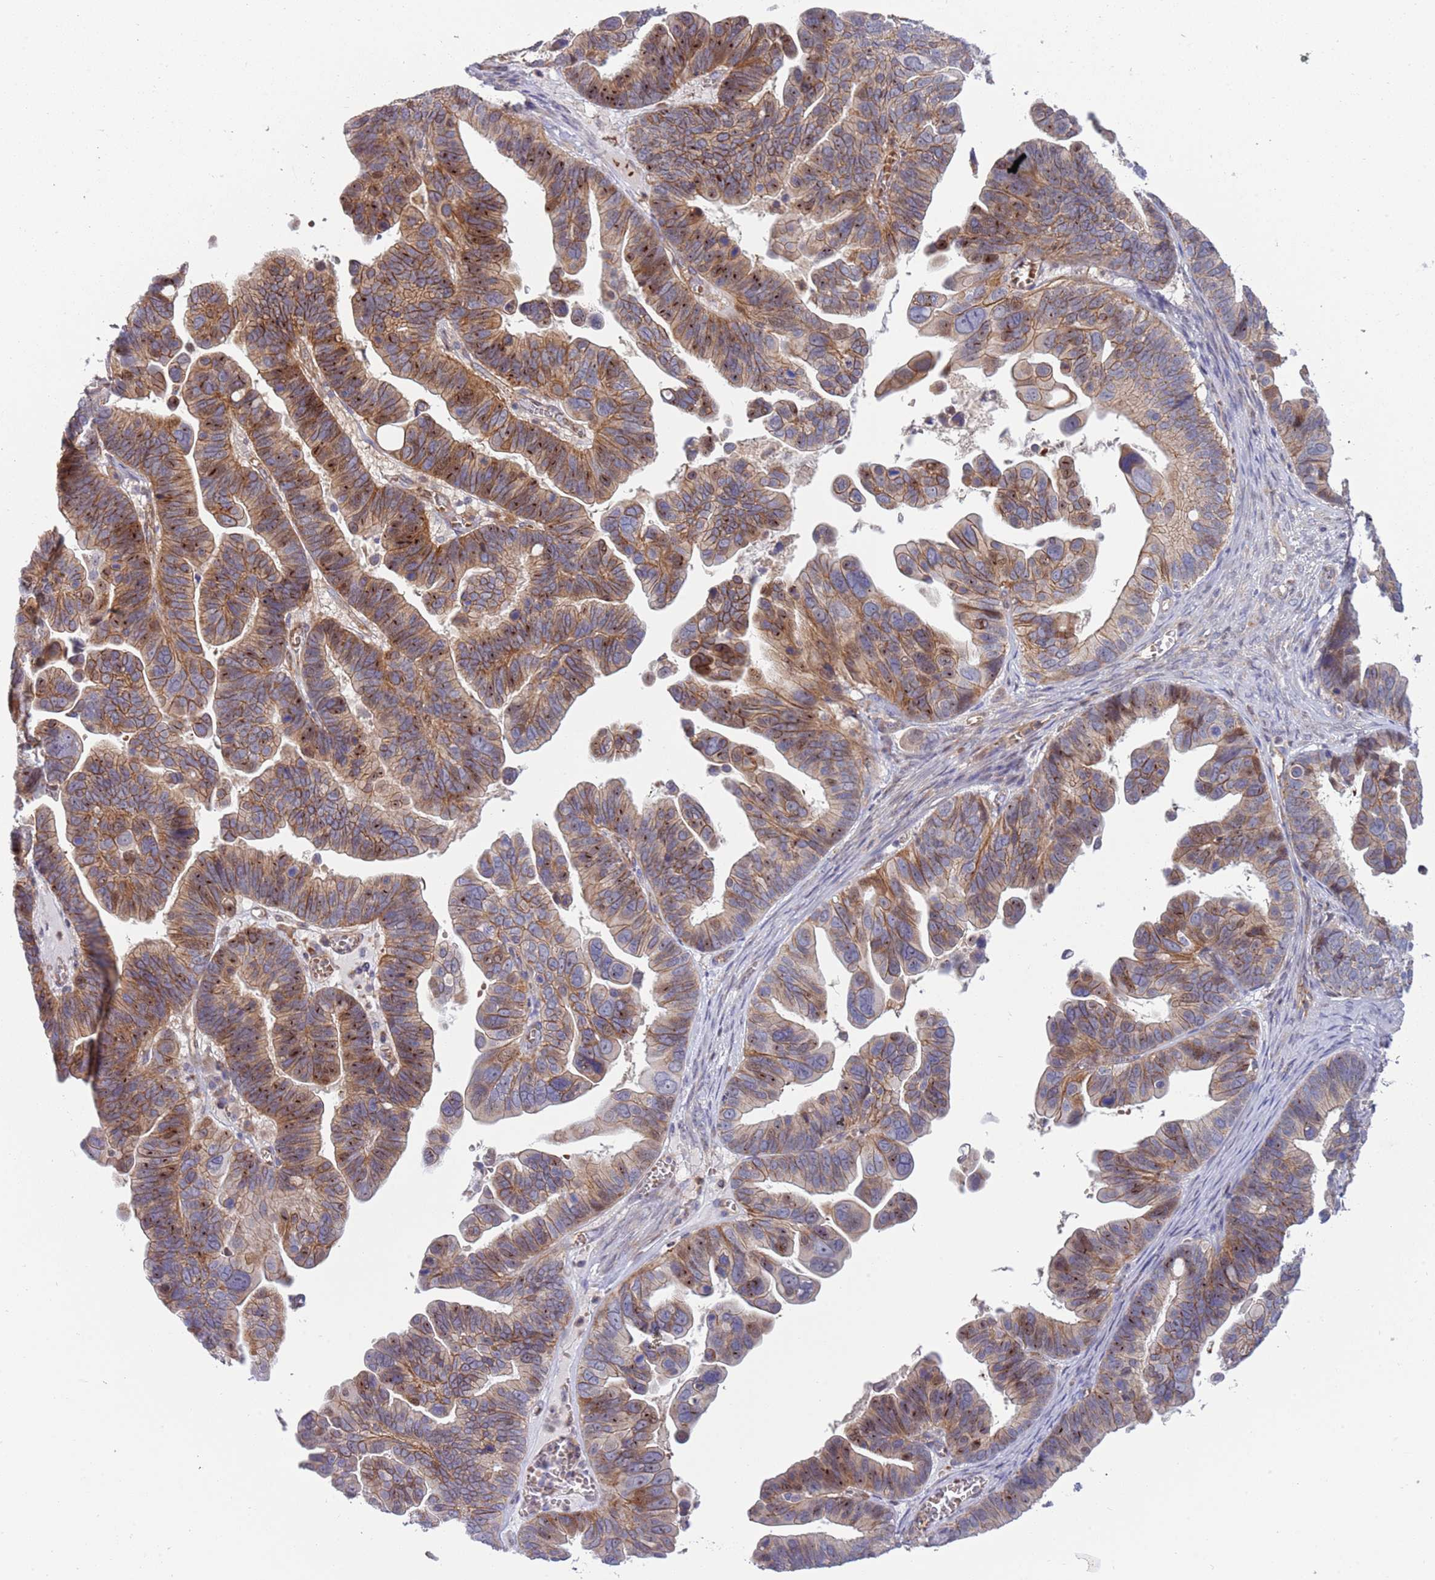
{"staining": {"intensity": "moderate", "quantity": ">75%", "location": "cytoplasmic/membranous"}, "tissue": "ovarian cancer", "cell_type": "Tumor cells", "image_type": "cancer", "snomed": [{"axis": "morphology", "description": "Cystadenocarcinoma, serous, NOS"}, {"axis": "topography", "description": "Ovary"}], "caption": "Immunohistochemistry (DAB) staining of serous cystadenocarcinoma (ovarian) shows moderate cytoplasmic/membranous protein staining in approximately >75% of tumor cells.", "gene": "ITGB6", "patient": {"sex": "female", "age": 56}}